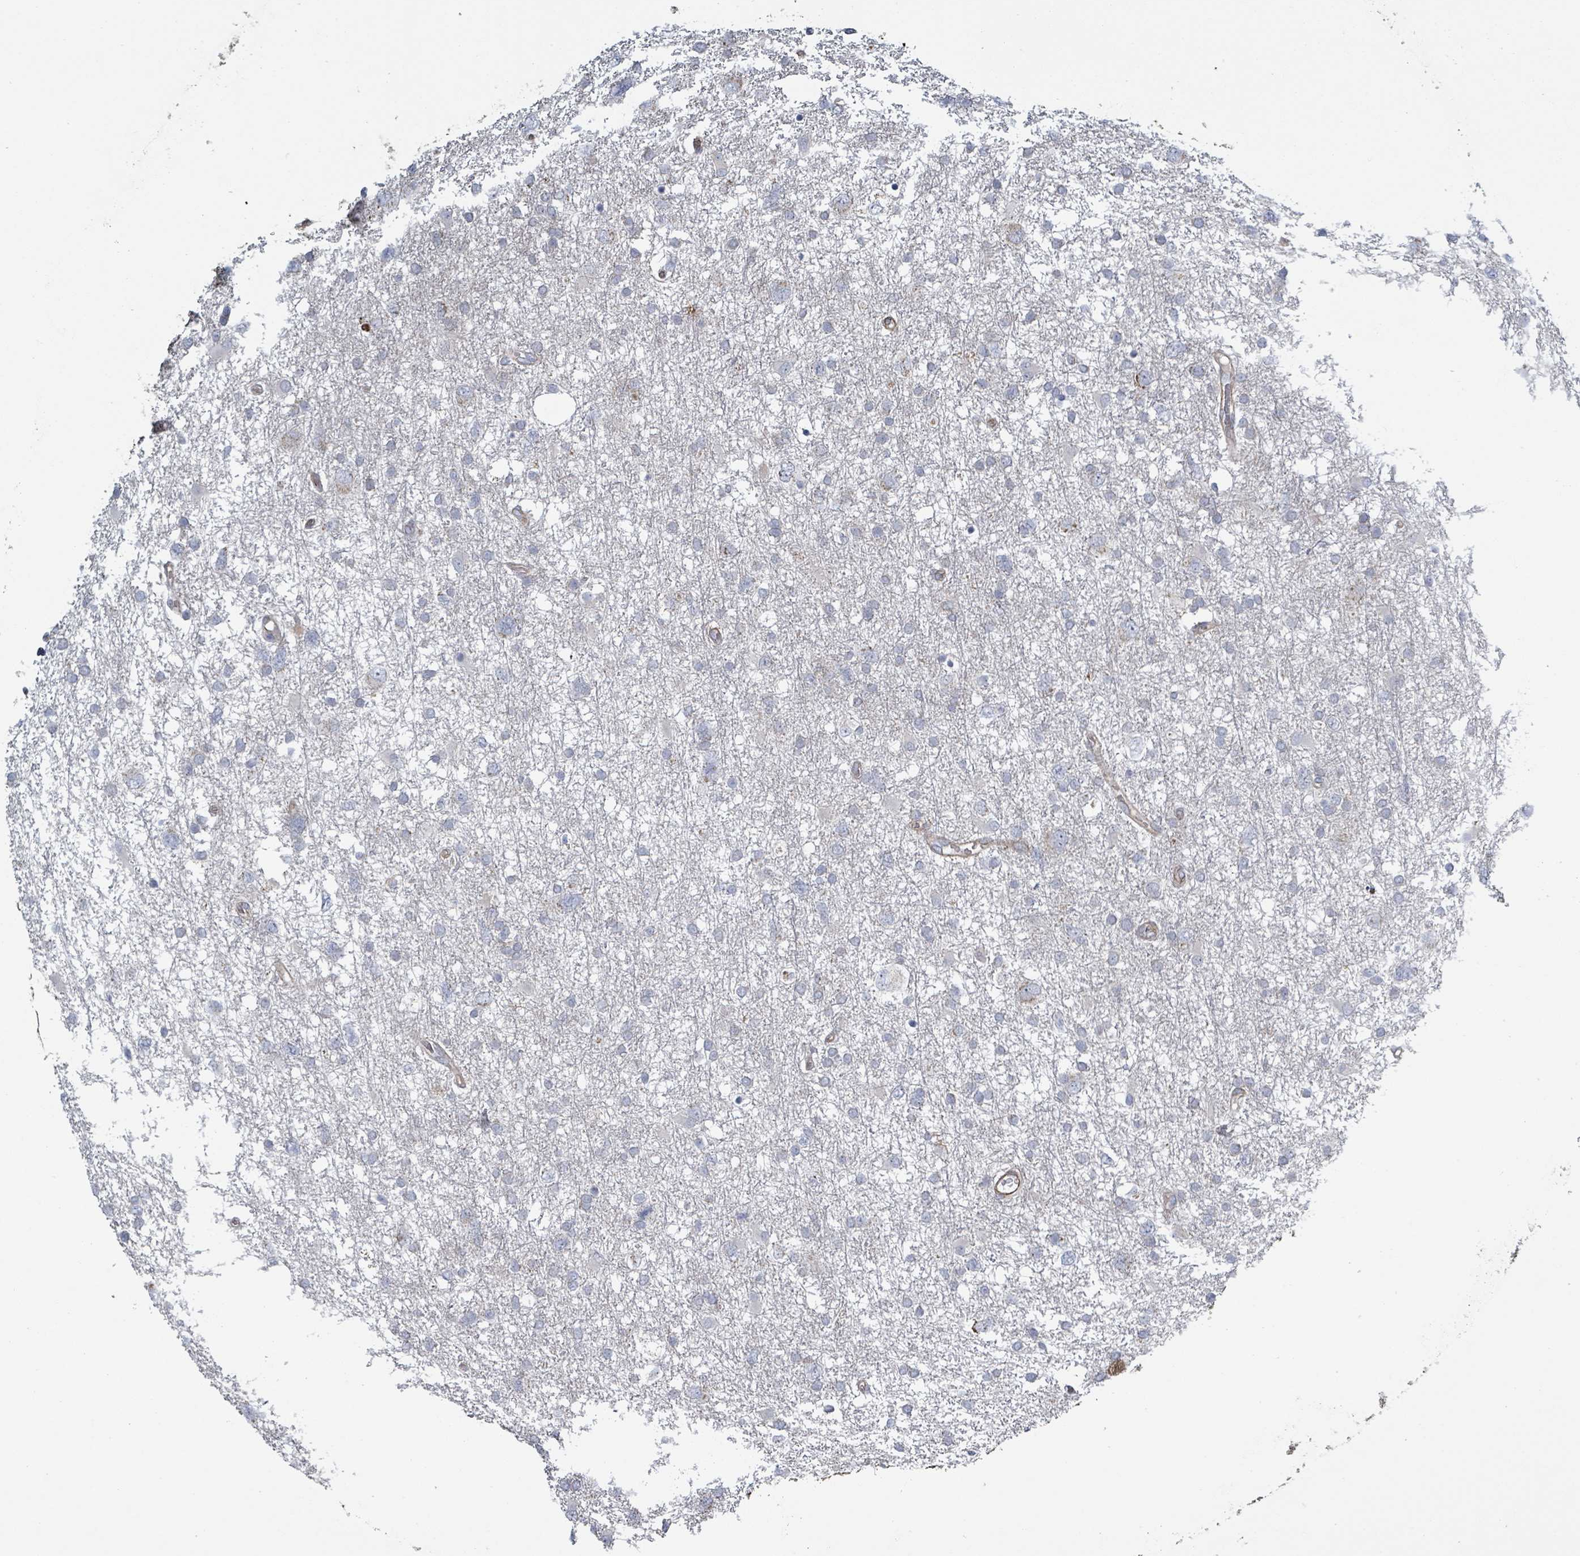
{"staining": {"intensity": "negative", "quantity": "none", "location": "none"}, "tissue": "glioma", "cell_type": "Tumor cells", "image_type": "cancer", "snomed": [{"axis": "morphology", "description": "Glioma, malignant, High grade"}, {"axis": "topography", "description": "Brain"}], "caption": "A high-resolution histopathology image shows IHC staining of glioma, which displays no significant expression in tumor cells.", "gene": "ADCK1", "patient": {"sex": "male", "age": 61}}